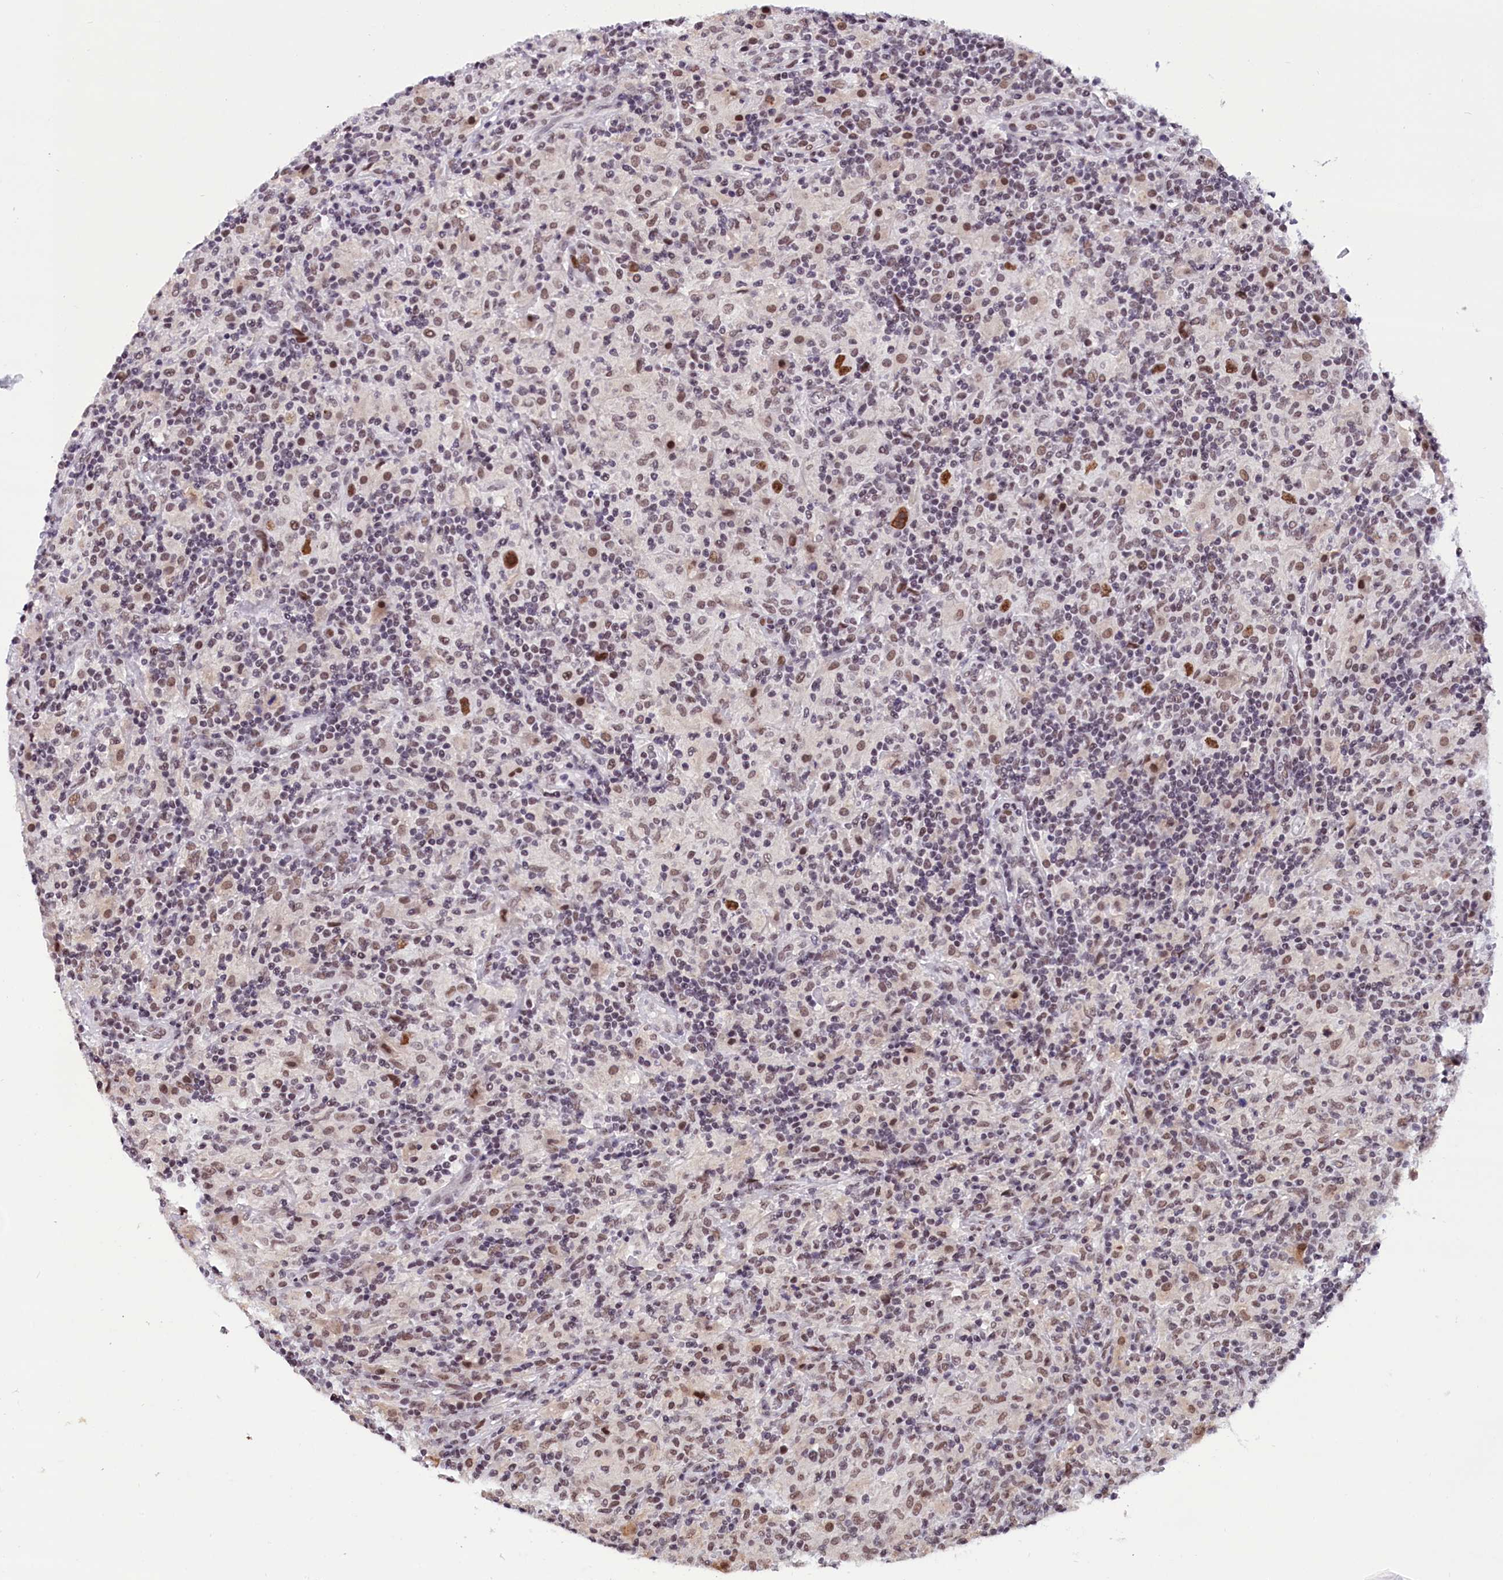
{"staining": {"intensity": "strong", "quantity": ">75%", "location": "nuclear"}, "tissue": "lymphoma", "cell_type": "Tumor cells", "image_type": "cancer", "snomed": [{"axis": "morphology", "description": "Hodgkin's disease, NOS"}, {"axis": "topography", "description": "Lymph node"}], "caption": "High-magnification brightfield microscopy of Hodgkin's disease stained with DAB (brown) and counterstained with hematoxylin (blue). tumor cells exhibit strong nuclear expression is appreciated in approximately>75% of cells. Using DAB (3,3'-diaminobenzidine) (brown) and hematoxylin (blue) stains, captured at high magnification using brightfield microscopy.", "gene": "CDYL2", "patient": {"sex": "male", "age": 70}}